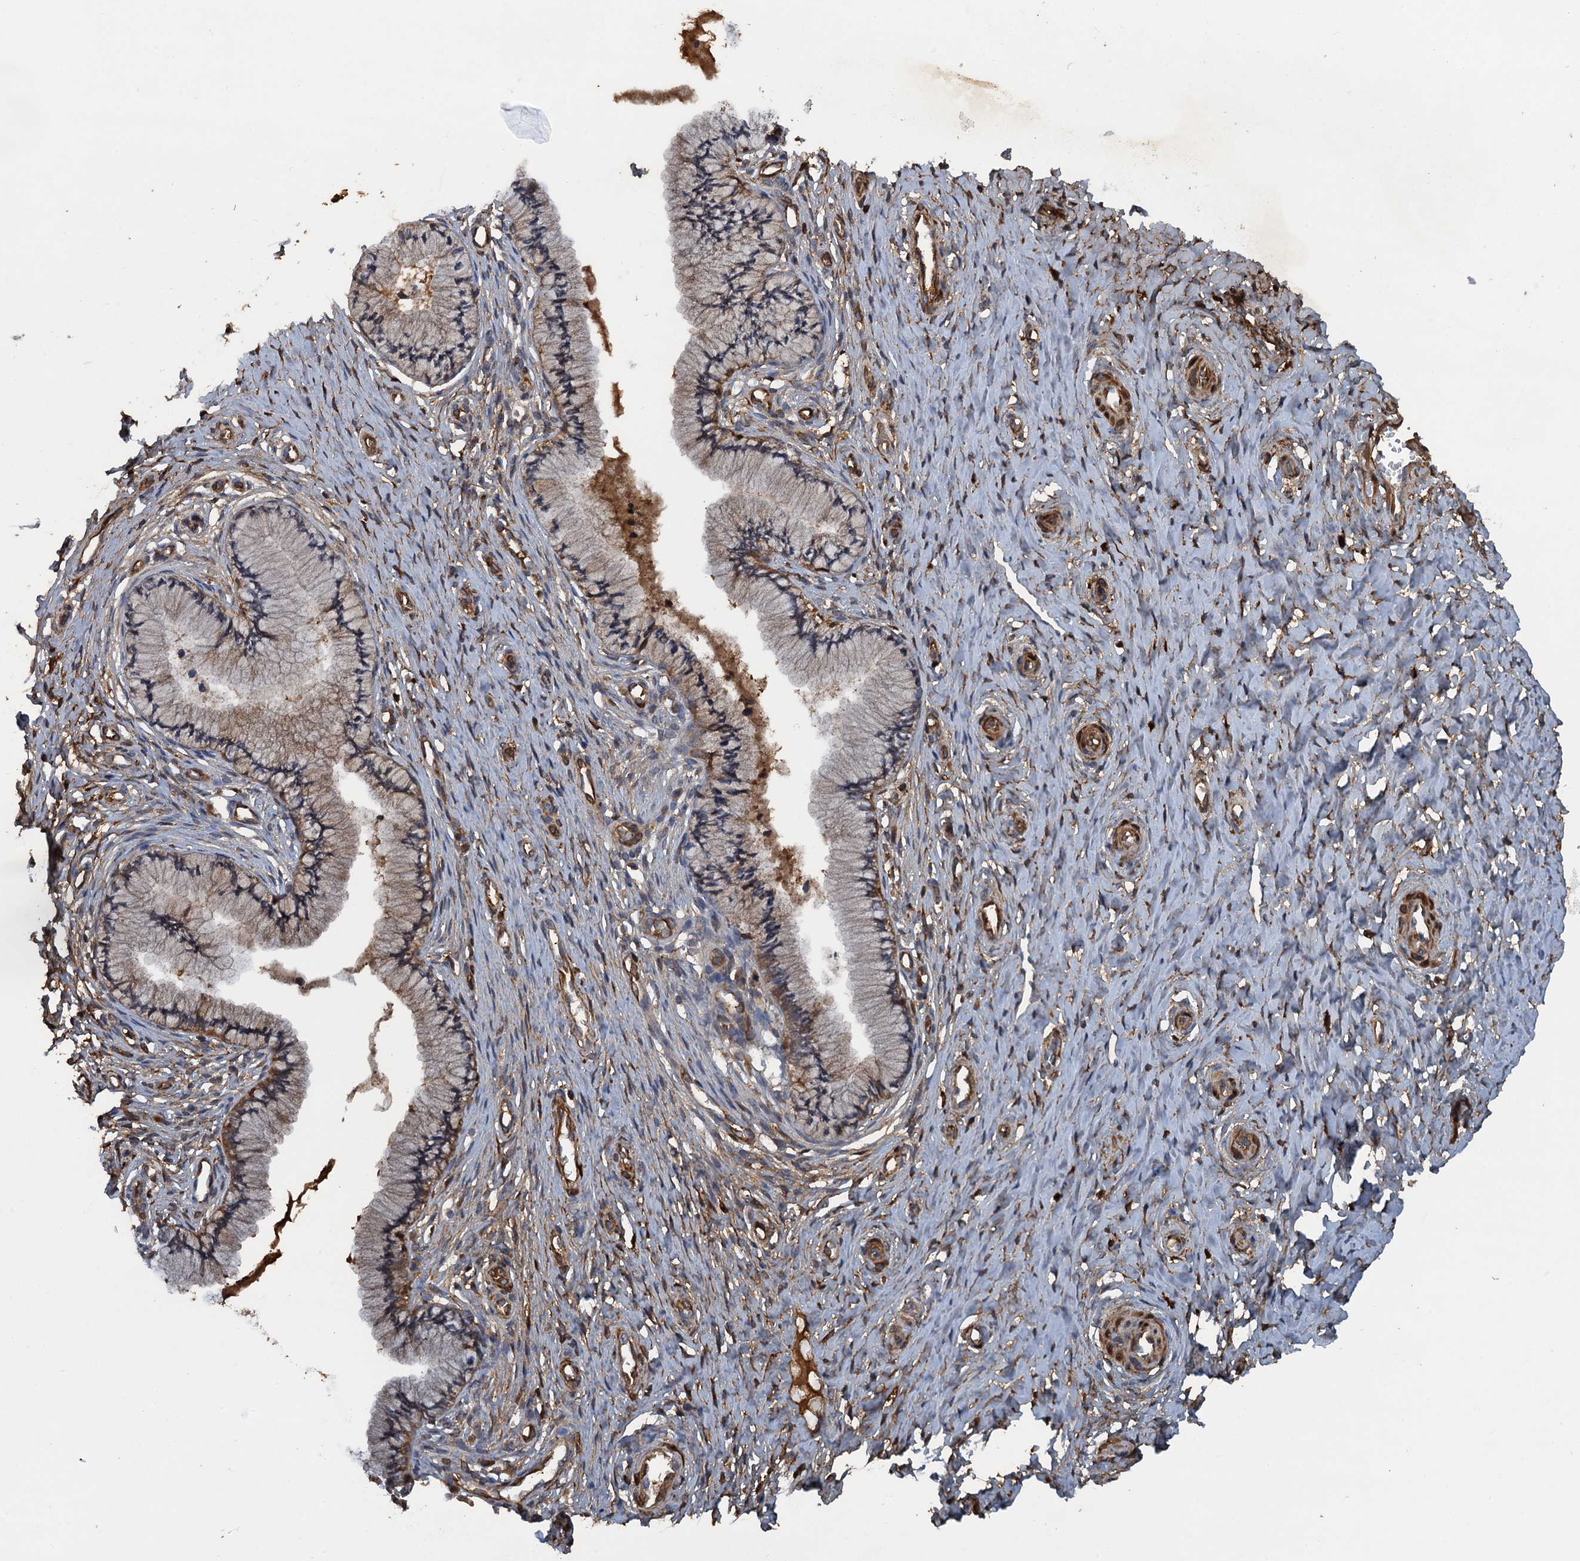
{"staining": {"intensity": "moderate", "quantity": "25%-75%", "location": "cytoplasmic/membranous"}, "tissue": "cervix", "cell_type": "Glandular cells", "image_type": "normal", "snomed": [{"axis": "morphology", "description": "Normal tissue, NOS"}, {"axis": "topography", "description": "Cervix"}], "caption": "Moderate cytoplasmic/membranous positivity for a protein is identified in approximately 25%-75% of glandular cells of unremarkable cervix using IHC.", "gene": "HAPLN3", "patient": {"sex": "female", "age": 36}}